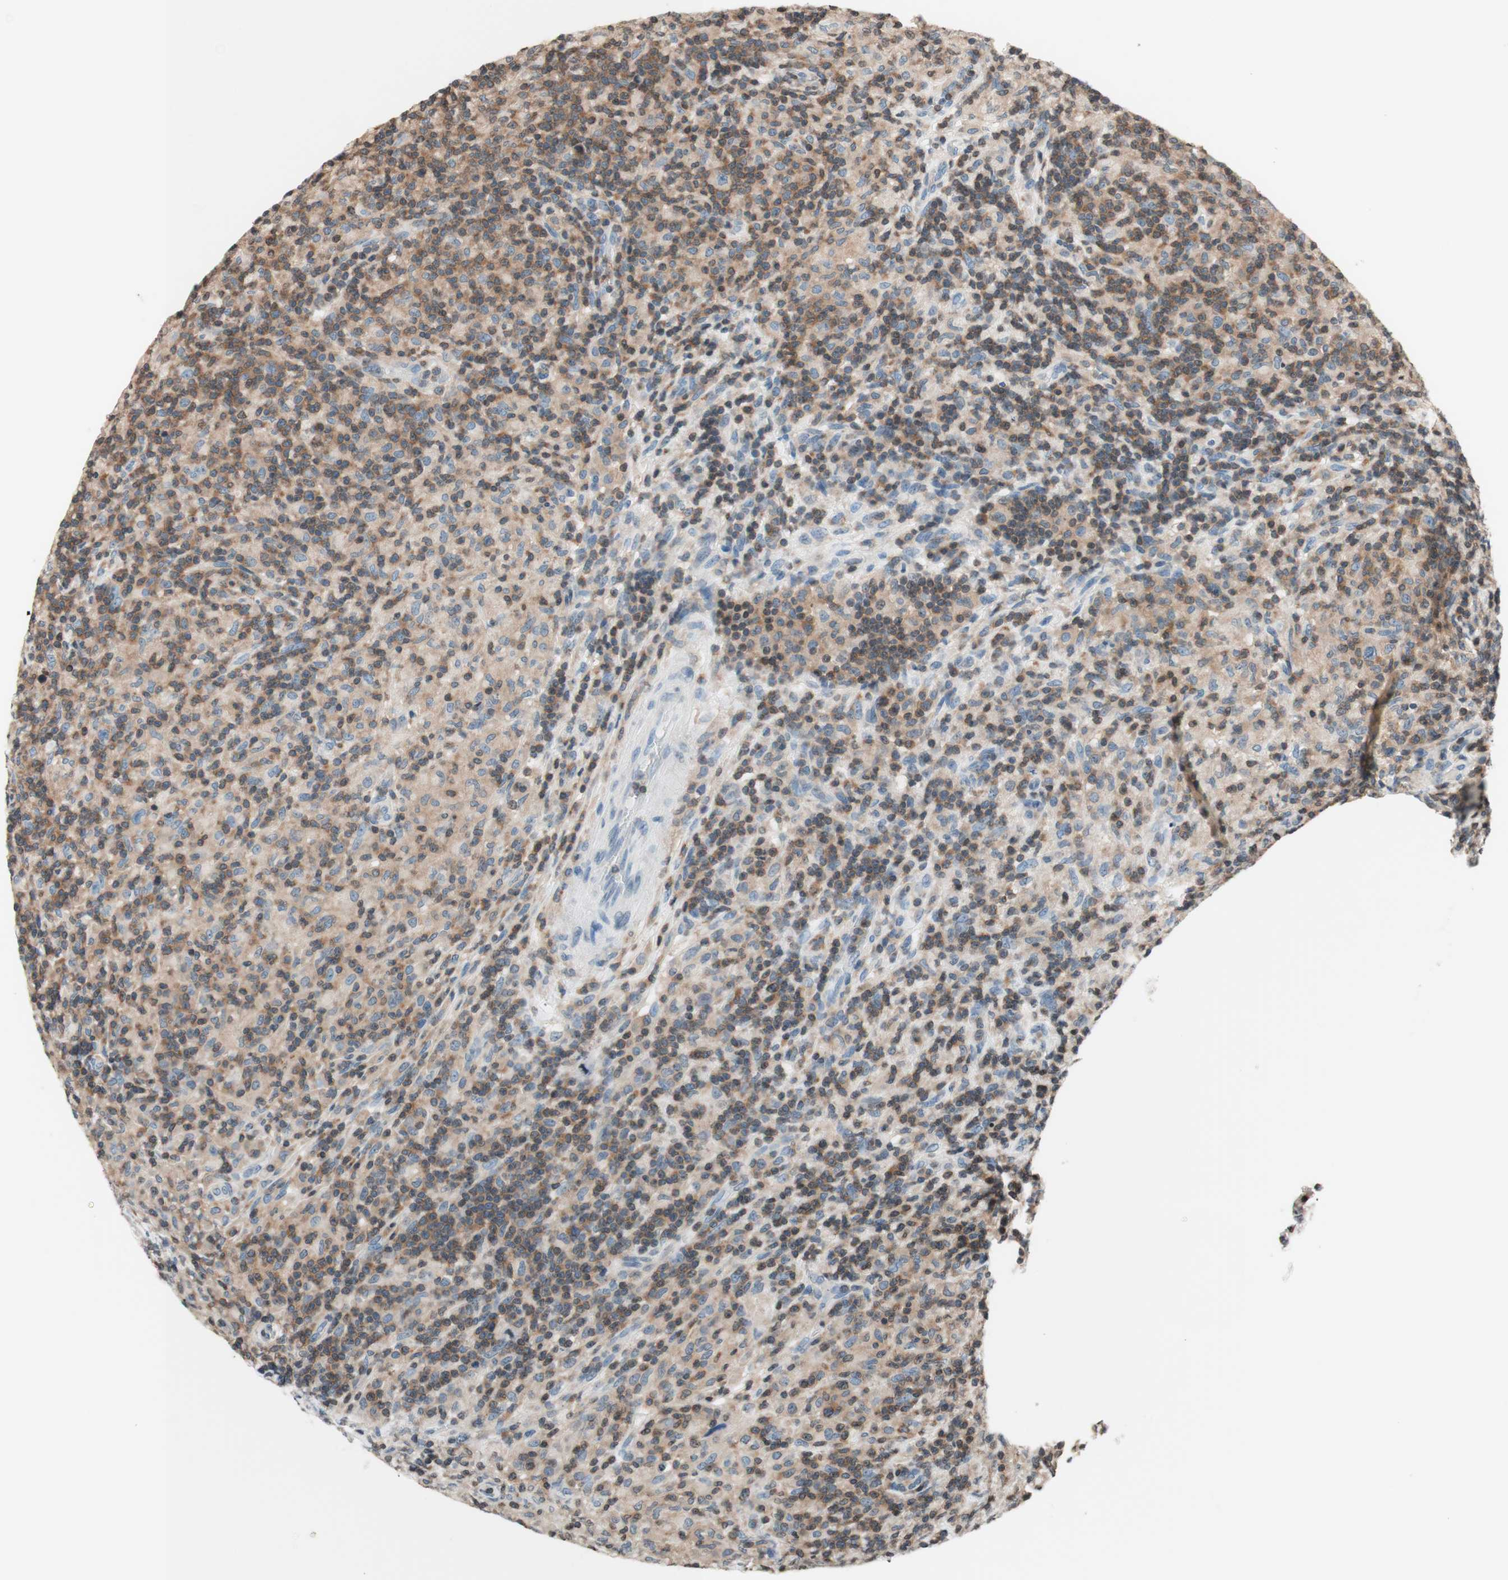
{"staining": {"intensity": "weak", "quantity": ">75%", "location": "cytoplasmic/membranous"}, "tissue": "lymphoma", "cell_type": "Tumor cells", "image_type": "cancer", "snomed": [{"axis": "morphology", "description": "Hodgkin's disease, NOS"}, {"axis": "topography", "description": "Lymph node"}], "caption": "Immunohistochemistry (IHC) (DAB) staining of Hodgkin's disease demonstrates weak cytoplasmic/membranous protein staining in about >75% of tumor cells. (DAB IHC, brown staining for protein, blue staining for nuclei).", "gene": "WIPF1", "patient": {"sex": "male", "age": 70}}